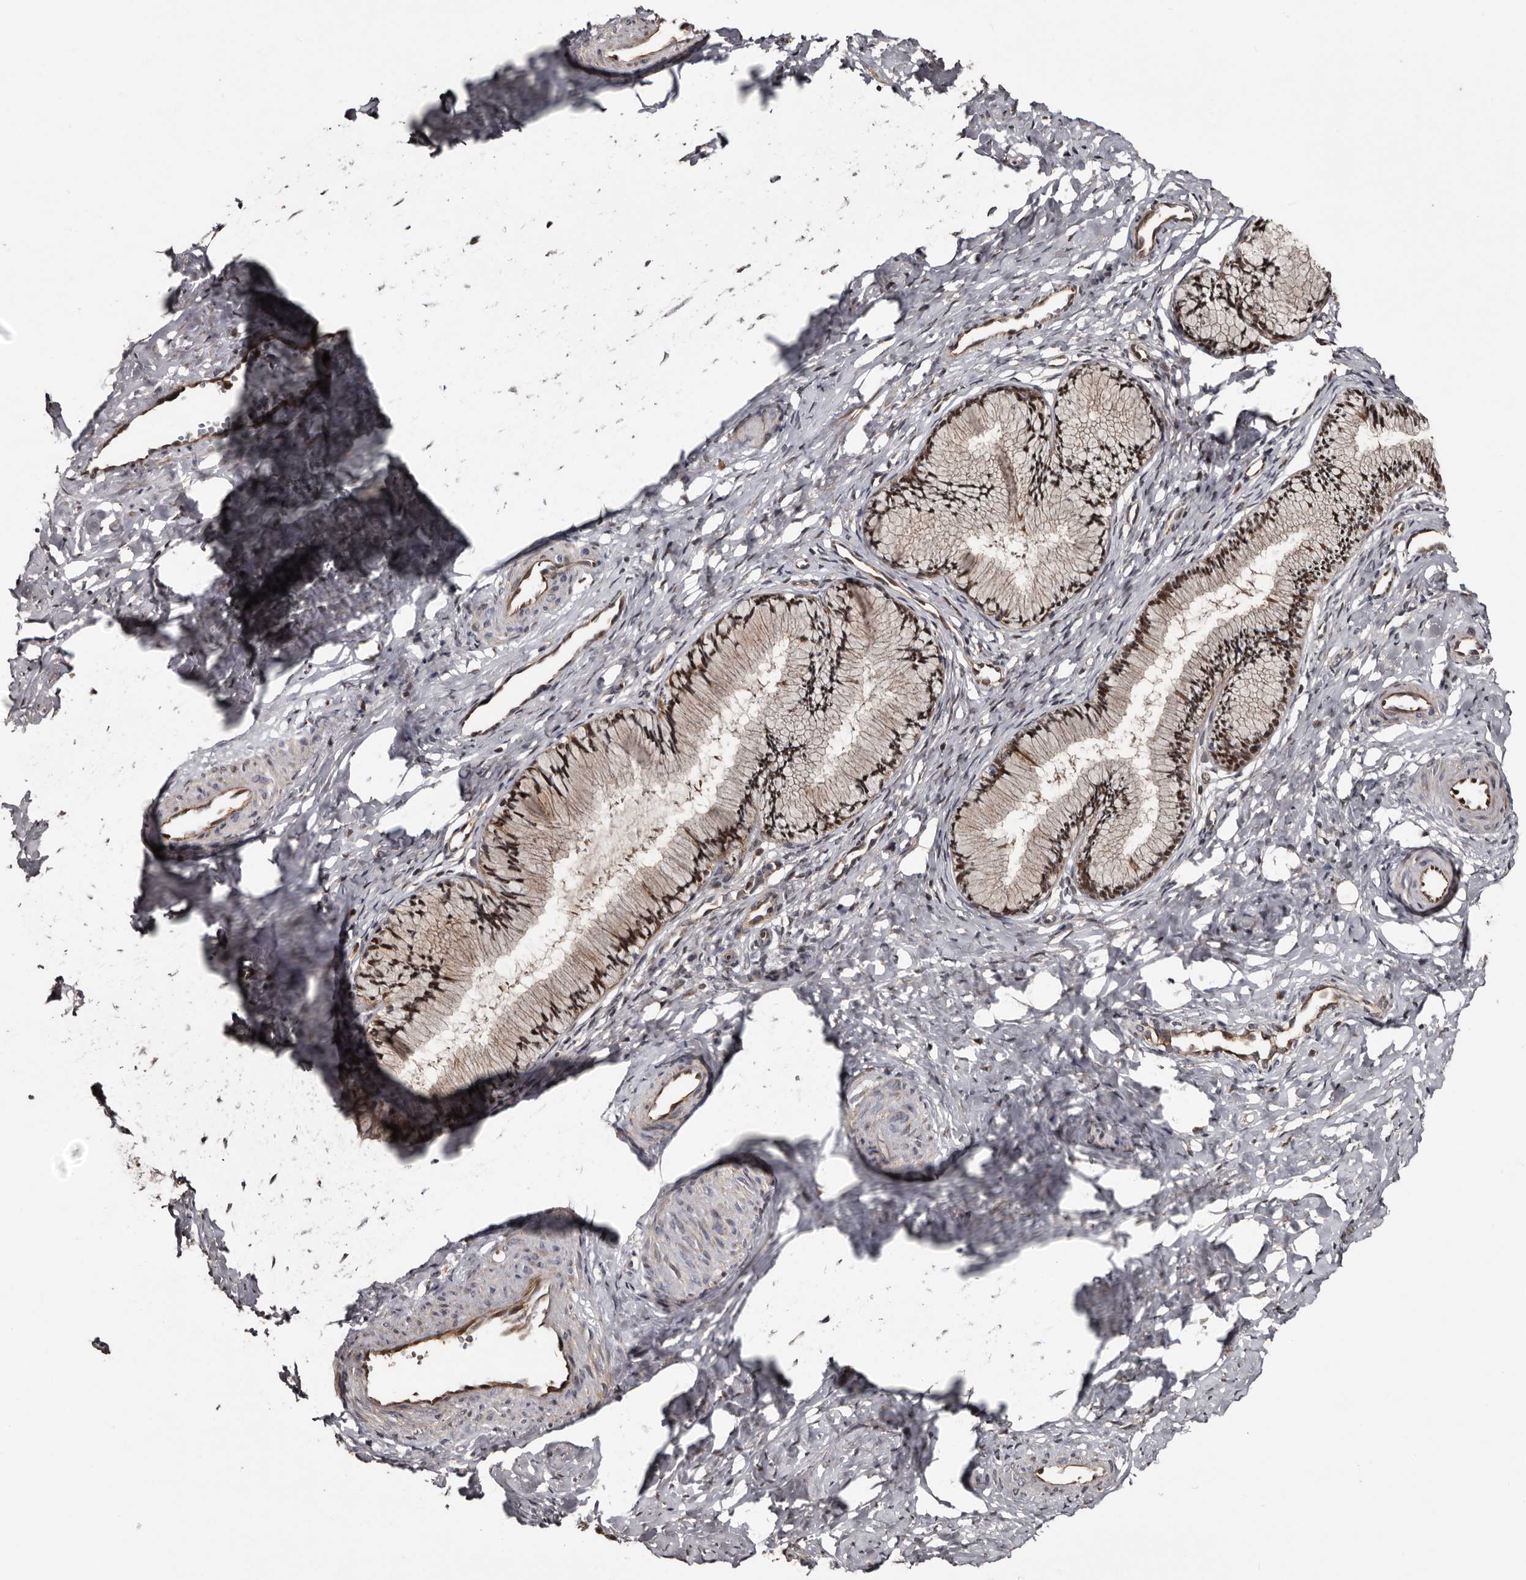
{"staining": {"intensity": "weak", "quantity": "25%-75%", "location": "cytoplasmic/membranous"}, "tissue": "cervix", "cell_type": "Glandular cells", "image_type": "normal", "snomed": [{"axis": "morphology", "description": "Normal tissue, NOS"}, {"axis": "topography", "description": "Cervix"}], "caption": "Immunohistochemical staining of benign human cervix shows low levels of weak cytoplasmic/membranous staining in about 25%-75% of glandular cells. Nuclei are stained in blue.", "gene": "SERTAD4", "patient": {"sex": "female", "age": 27}}